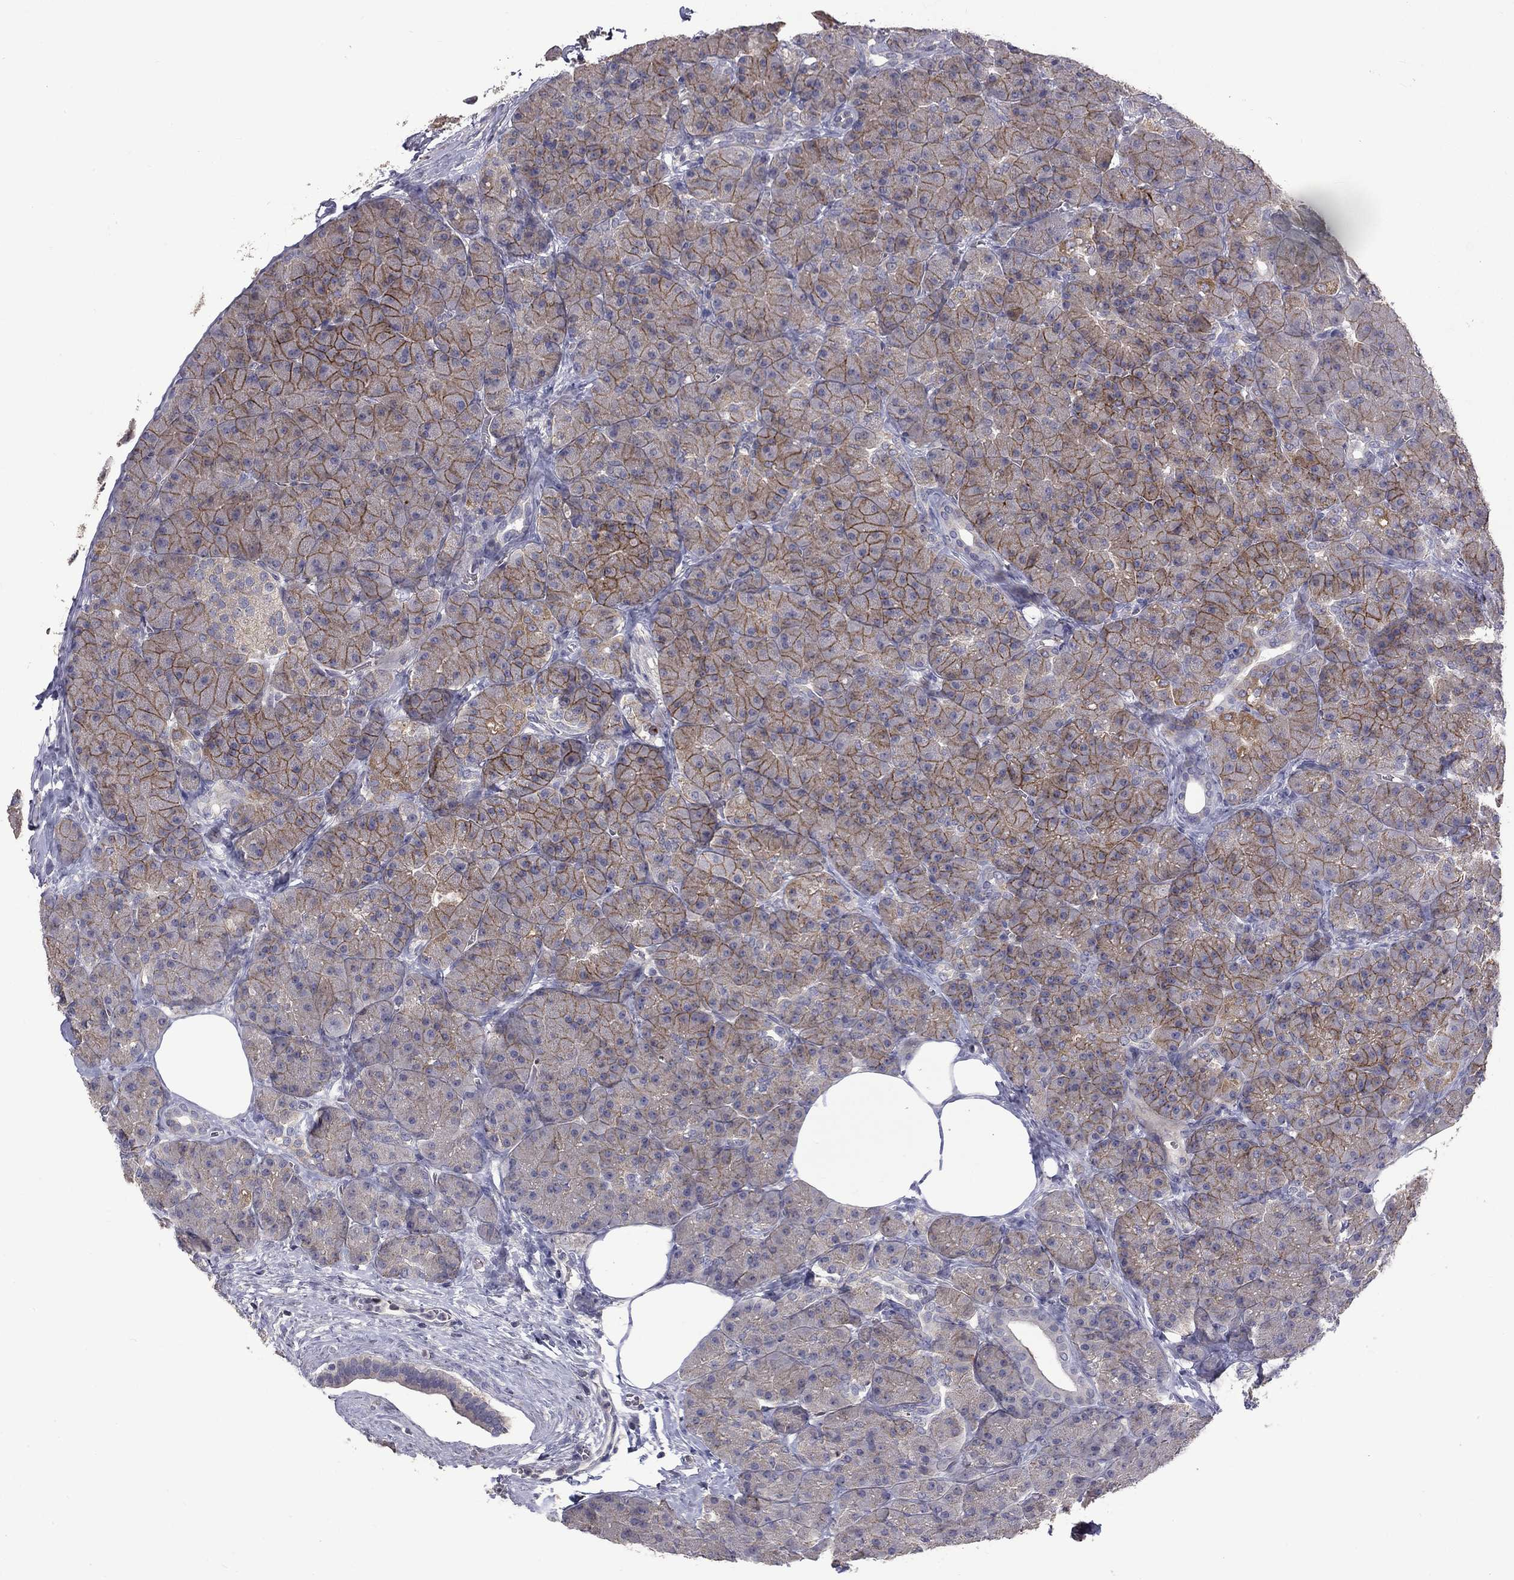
{"staining": {"intensity": "strong", "quantity": "25%-75%", "location": "cytoplasmic/membranous"}, "tissue": "pancreas", "cell_type": "Exocrine glandular cells", "image_type": "normal", "snomed": [{"axis": "morphology", "description": "Normal tissue, NOS"}, {"axis": "topography", "description": "Pancreas"}], "caption": "A high-resolution image shows immunohistochemistry (IHC) staining of benign pancreas, which reveals strong cytoplasmic/membranous positivity in about 25%-75% of exocrine glandular cells.", "gene": "SLC39A14", "patient": {"sex": "male", "age": 57}}